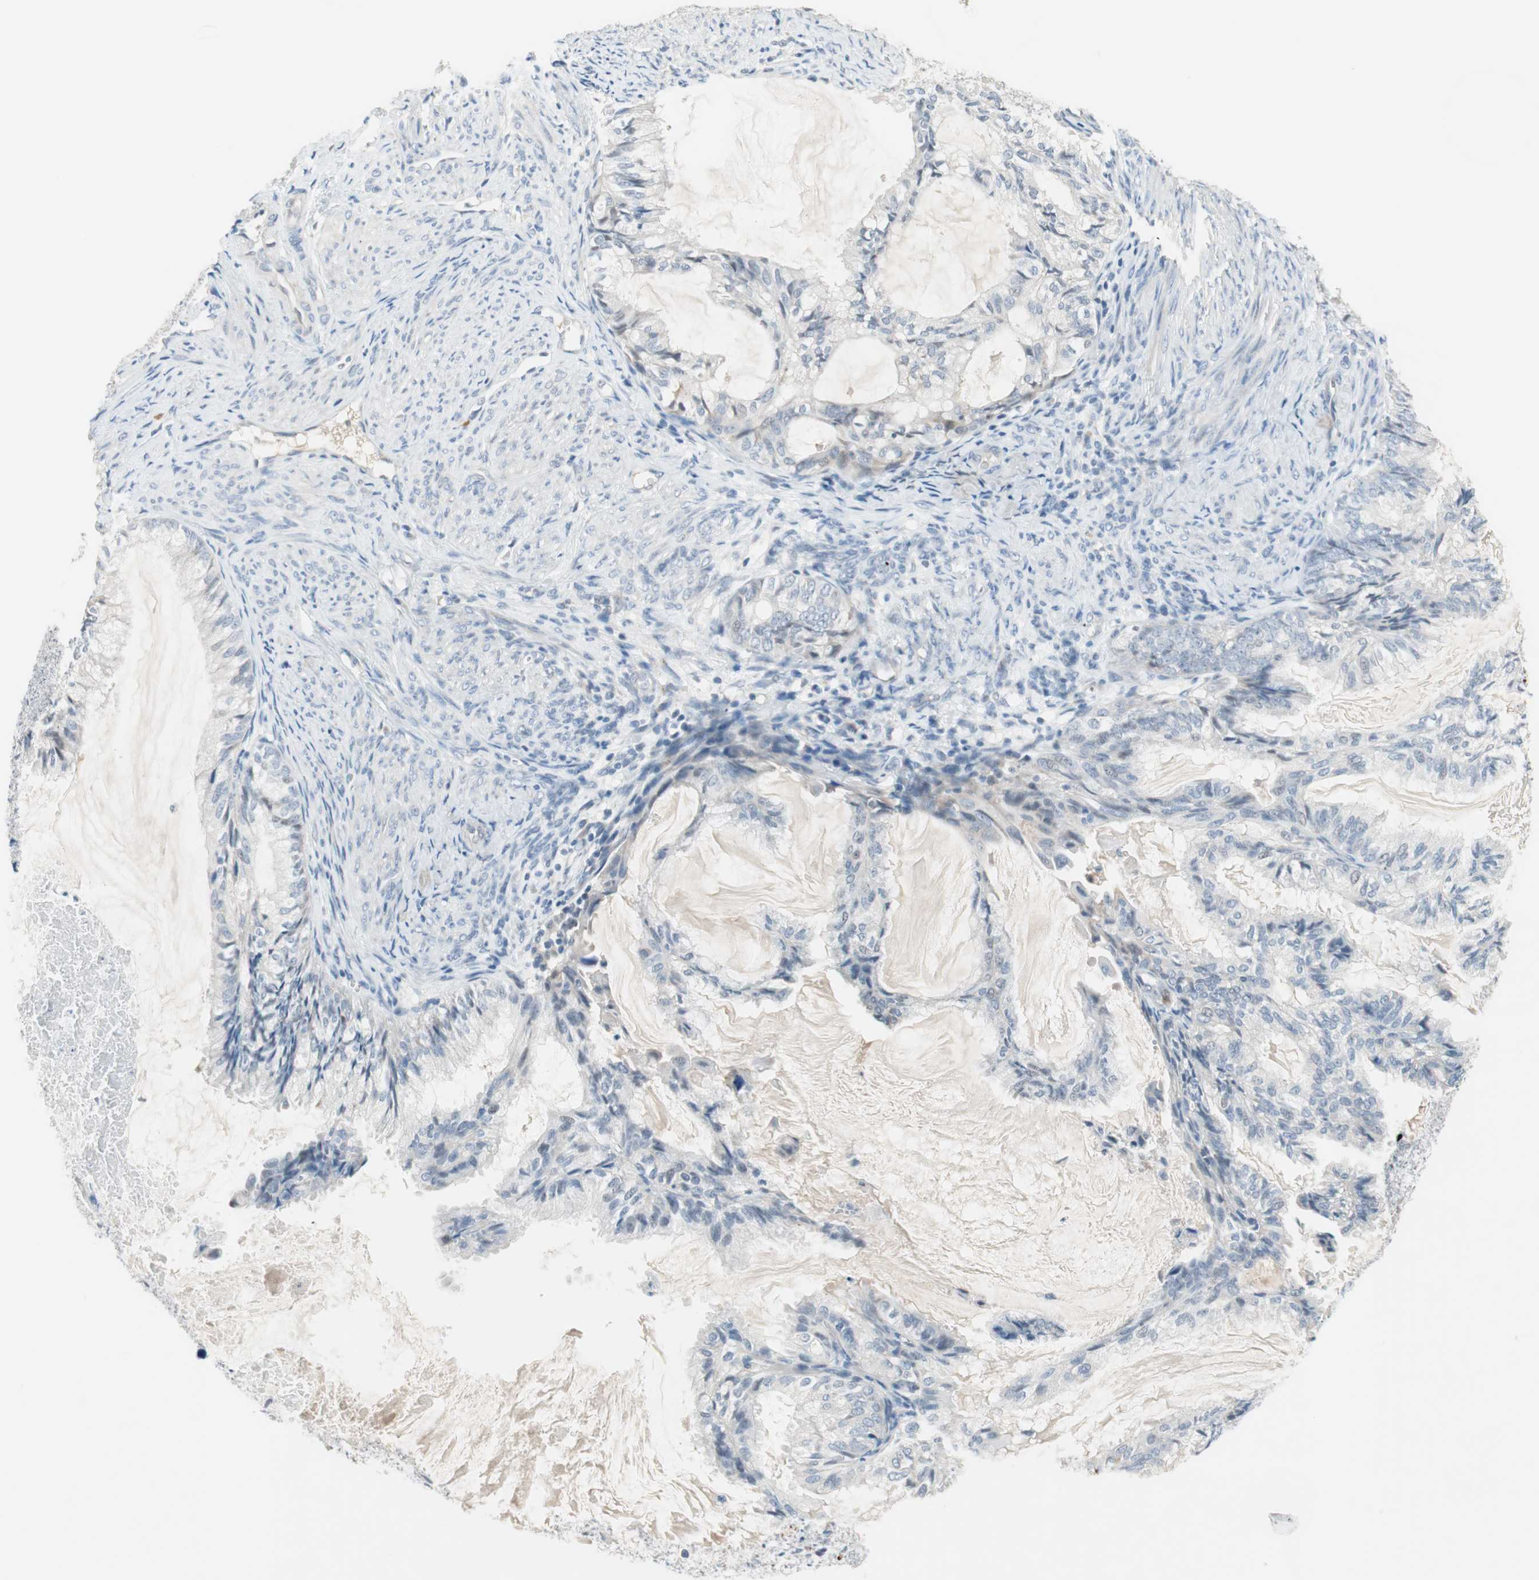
{"staining": {"intensity": "negative", "quantity": "none", "location": "none"}, "tissue": "cervical cancer", "cell_type": "Tumor cells", "image_type": "cancer", "snomed": [{"axis": "morphology", "description": "Normal tissue, NOS"}, {"axis": "morphology", "description": "Adenocarcinoma, NOS"}, {"axis": "topography", "description": "Cervix"}, {"axis": "topography", "description": "Endometrium"}], "caption": "High magnification brightfield microscopy of cervical adenocarcinoma stained with DAB (3,3'-diaminobenzidine) (brown) and counterstained with hematoxylin (blue): tumor cells show no significant staining.", "gene": "PDZK1", "patient": {"sex": "female", "age": 86}}